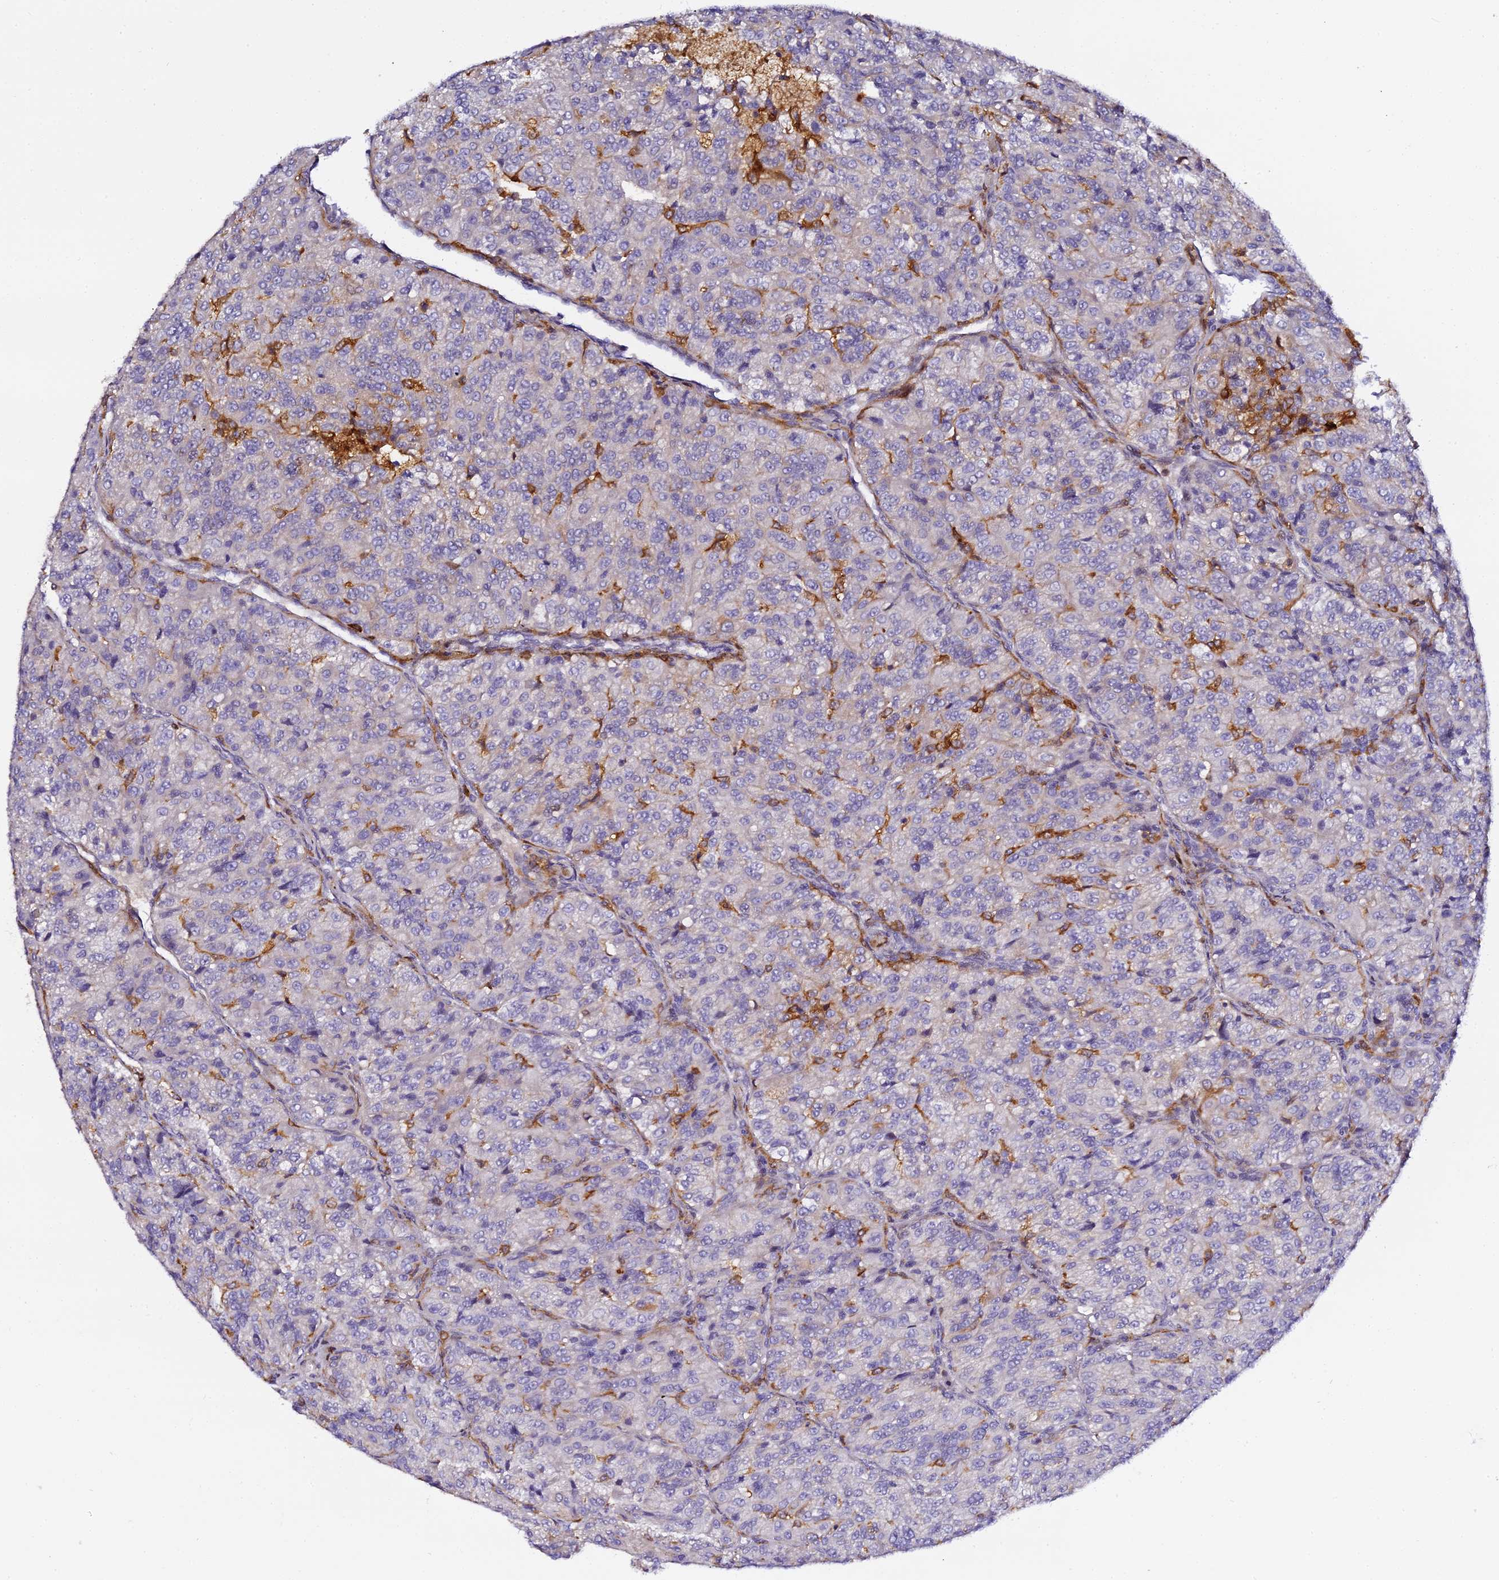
{"staining": {"intensity": "negative", "quantity": "none", "location": "none"}, "tissue": "renal cancer", "cell_type": "Tumor cells", "image_type": "cancer", "snomed": [{"axis": "morphology", "description": "Adenocarcinoma, NOS"}, {"axis": "topography", "description": "Kidney"}], "caption": "Tumor cells show no significant protein positivity in renal cancer.", "gene": "IL4I1", "patient": {"sex": "female", "age": 63}}